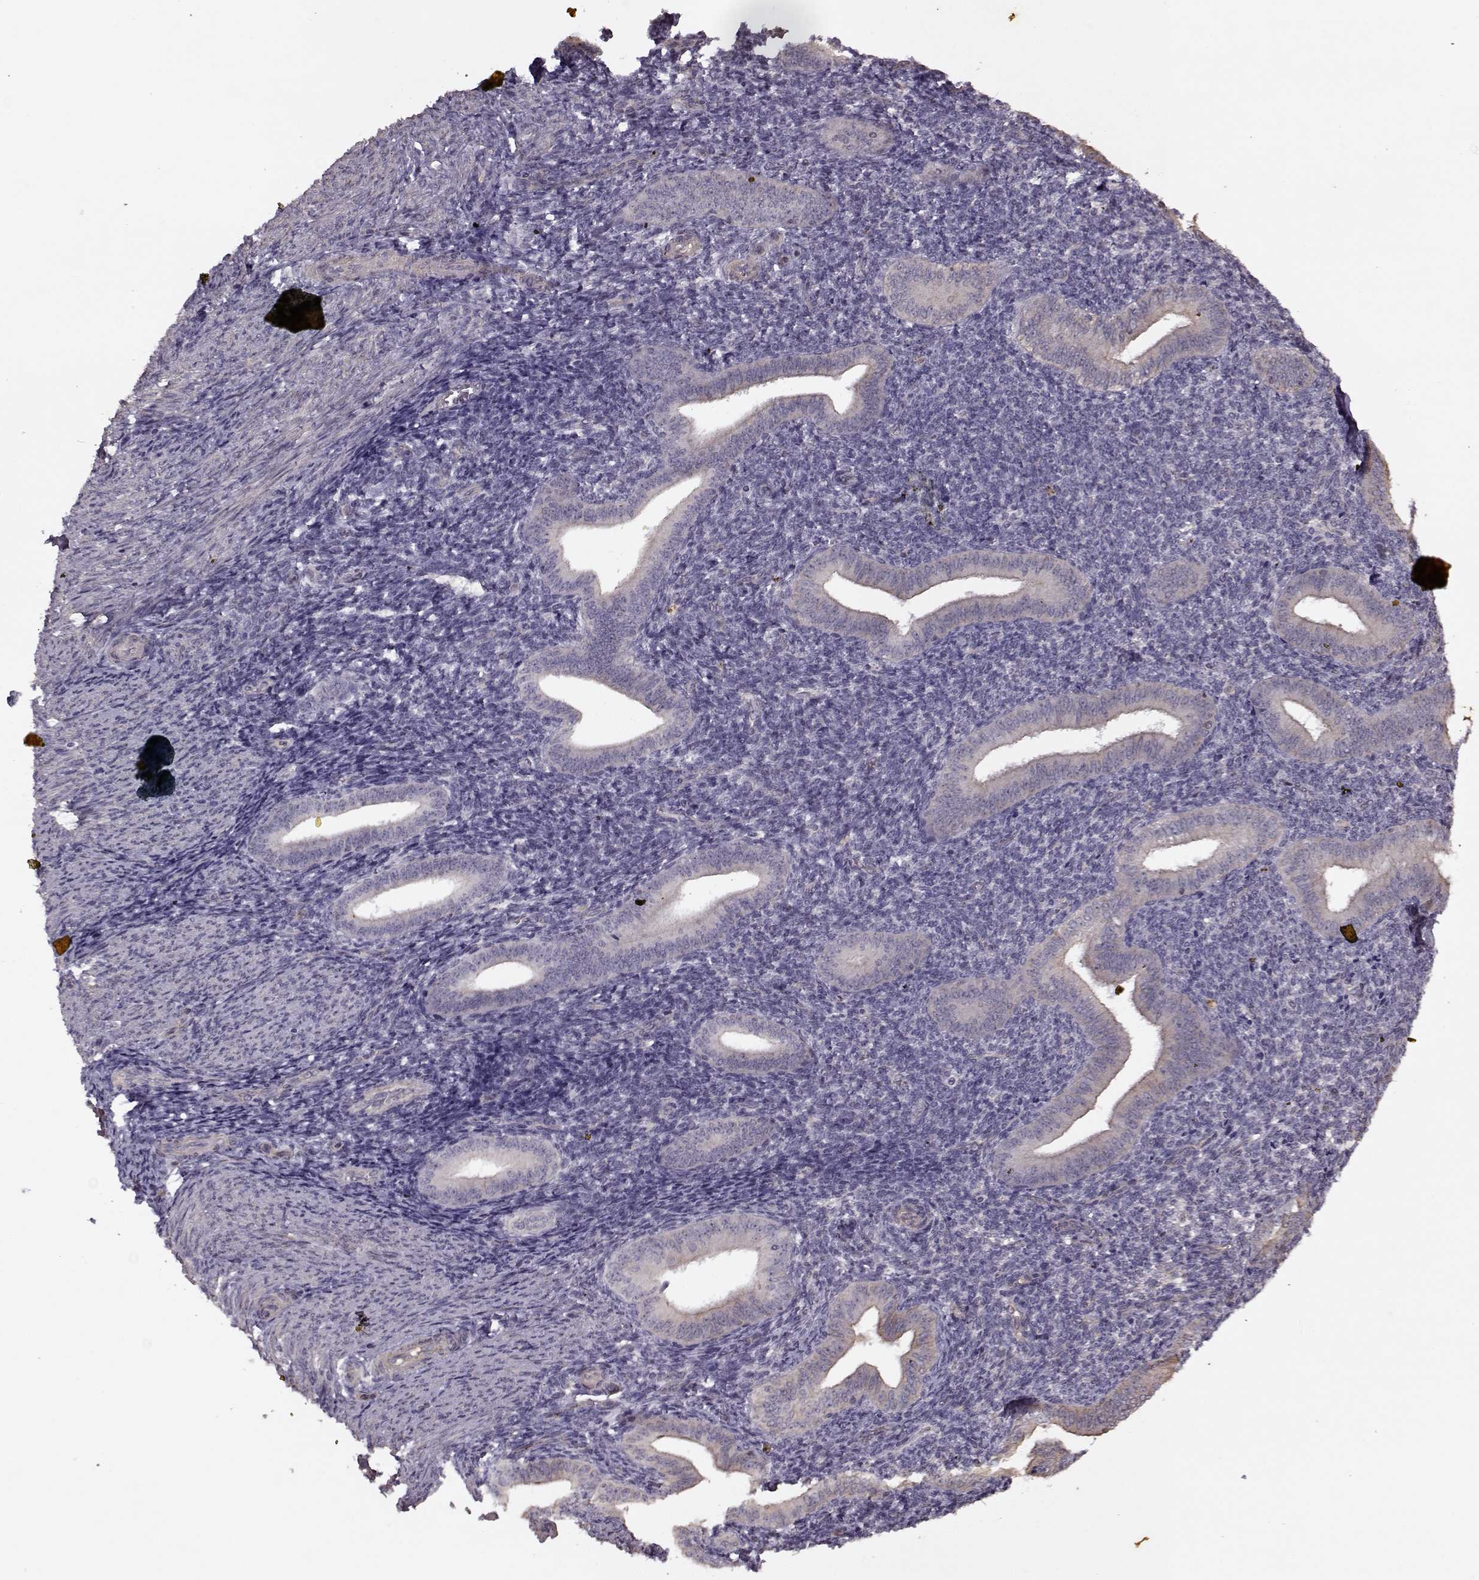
{"staining": {"intensity": "negative", "quantity": "none", "location": "none"}, "tissue": "endometrium", "cell_type": "Cells in endometrial stroma", "image_type": "normal", "snomed": [{"axis": "morphology", "description": "Normal tissue, NOS"}, {"axis": "topography", "description": "Endometrium"}], "caption": "IHC of unremarkable human endometrium demonstrates no expression in cells in endometrial stroma. The staining is performed using DAB brown chromogen with nuclei counter-stained in using hematoxylin.", "gene": "KRT9", "patient": {"sex": "female", "age": 25}}